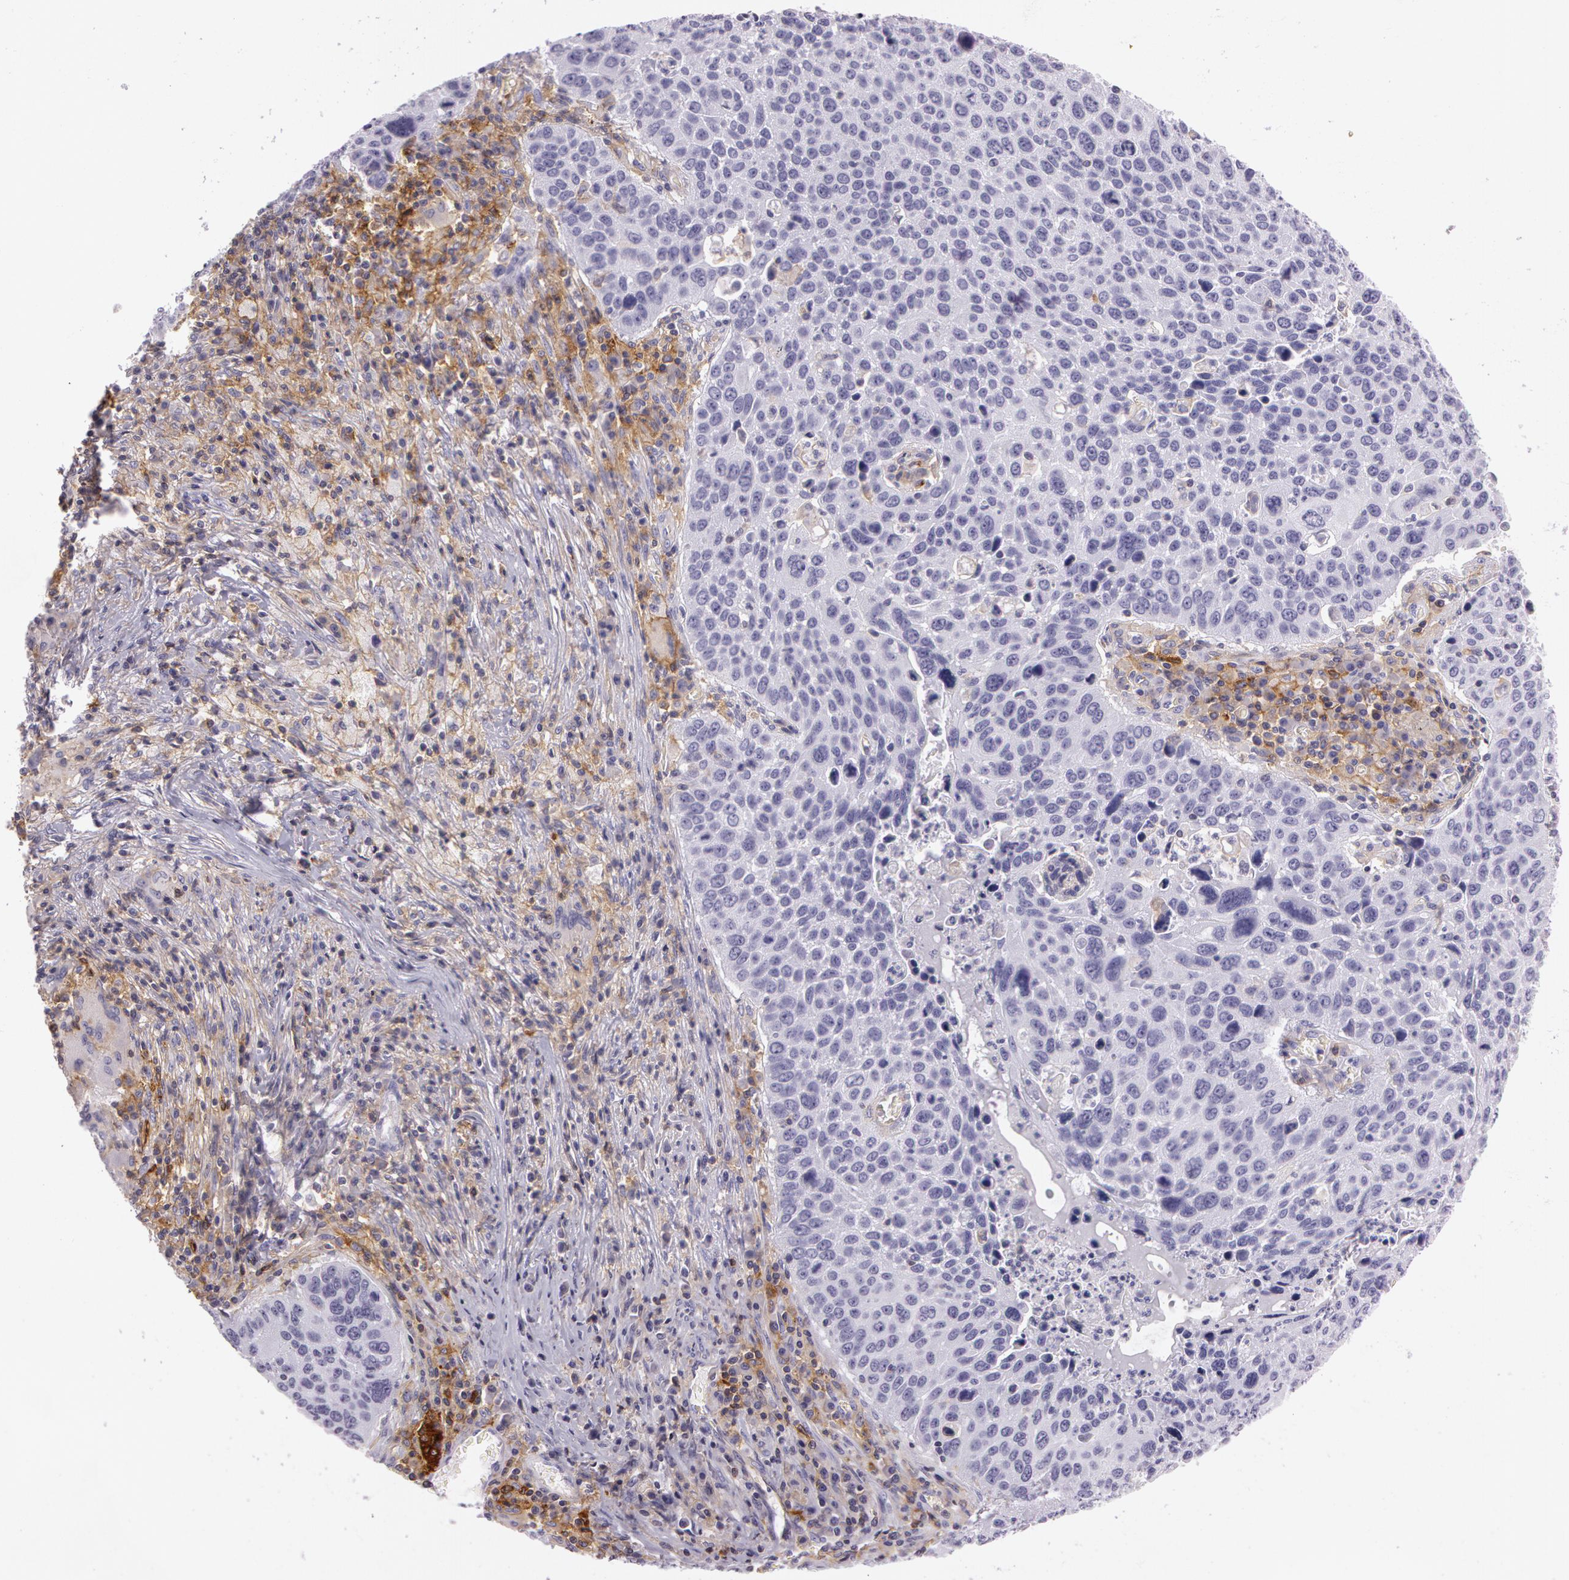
{"staining": {"intensity": "negative", "quantity": "none", "location": "none"}, "tissue": "lung cancer", "cell_type": "Tumor cells", "image_type": "cancer", "snomed": [{"axis": "morphology", "description": "Squamous cell carcinoma, NOS"}, {"axis": "topography", "description": "Lung"}], "caption": "Immunohistochemical staining of human lung cancer (squamous cell carcinoma) displays no significant expression in tumor cells. Brightfield microscopy of IHC stained with DAB (3,3'-diaminobenzidine) (brown) and hematoxylin (blue), captured at high magnification.", "gene": "LY75", "patient": {"sex": "male", "age": 68}}